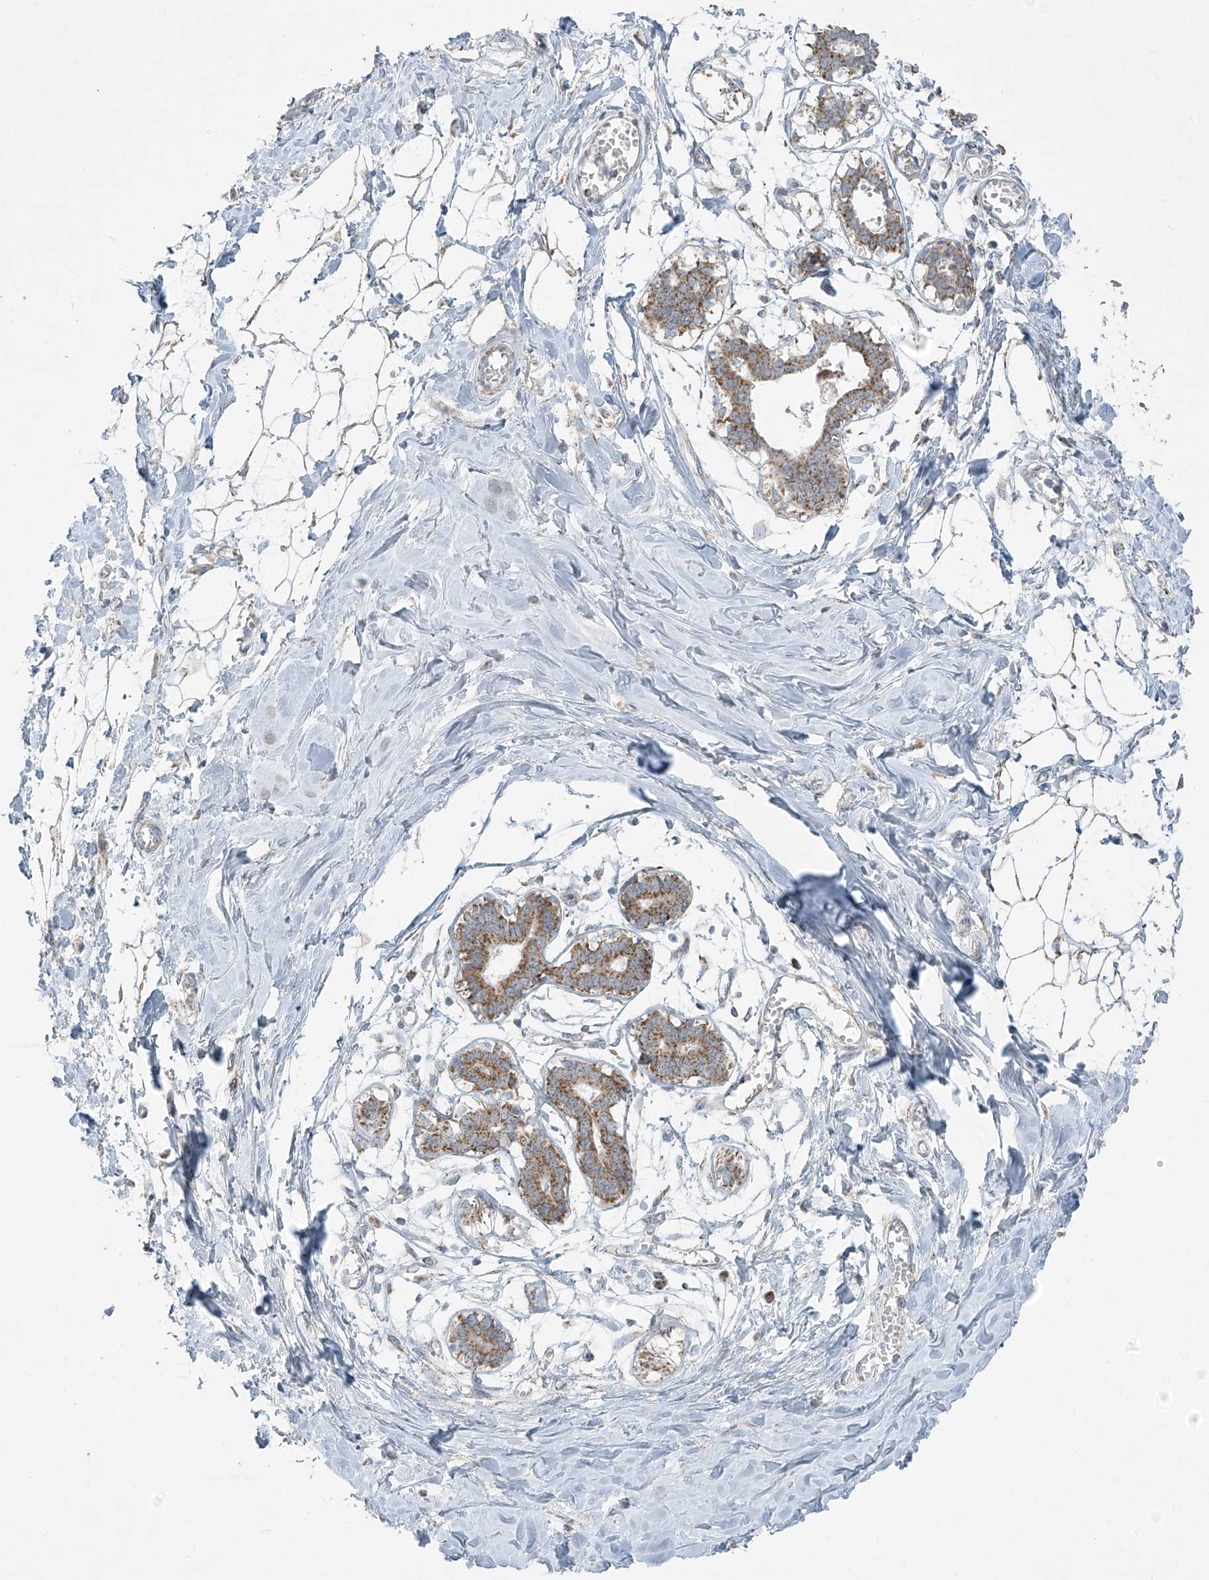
{"staining": {"intensity": "negative", "quantity": "none", "location": "none"}, "tissue": "breast", "cell_type": "Adipocytes", "image_type": "normal", "snomed": [{"axis": "morphology", "description": "Normal tissue, NOS"}, {"axis": "topography", "description": "Breast"}], "caption": "The immunohistochemistry (IHC) photomicrograph has no significant expression in adipocytes of breast.", "gene": "SMDT1", "patient": {"sex": "female", "age": 27}}